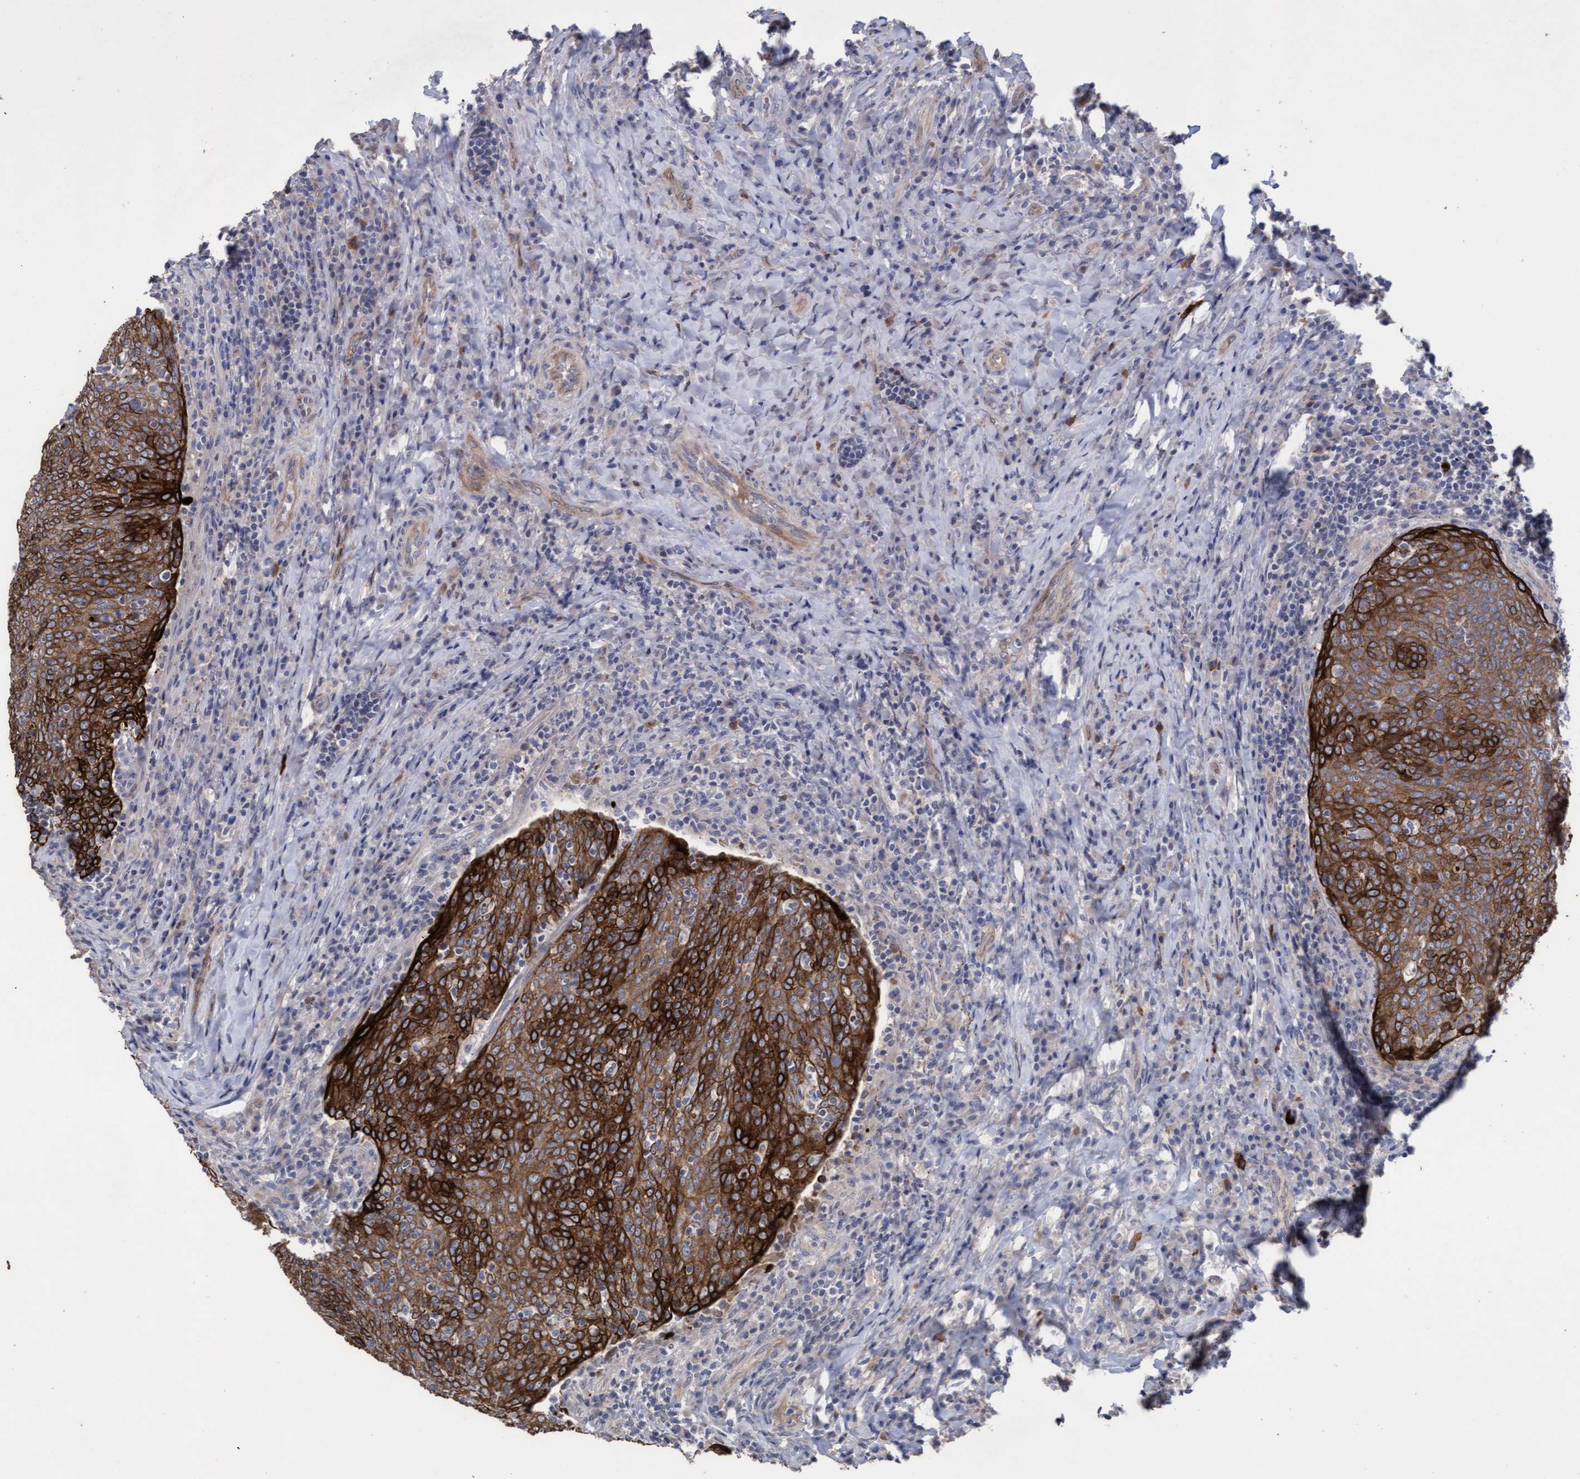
{"staining": {"intensity": "strong", "quantity": ">75%", "location": "cytoplasmic/membranous"}, "tissue": "head and neck cancer", "cell_type": "Tumor cells", "image_type": "cancer", "snomed": [{"axis": "morphology", "description": "Squamous cell carcinoma, NOS"}, {"axis": "morphology", "description": "Squamous cell carcinoma, metastatic, NOS"}, {"axis": "topography", "description": "Lymph node"}, {"axis": "topography", "description": "Head-Neck"}], "caption": "Approximately >75% of tumor cells in squamous cell carcinoma (head and neck) show strong cytoplasmic/membranous protein staining as visualized by brown immunohistochemical staining.", "gene": "KRT24", "patient": {"sex": "male", "age": 62}}